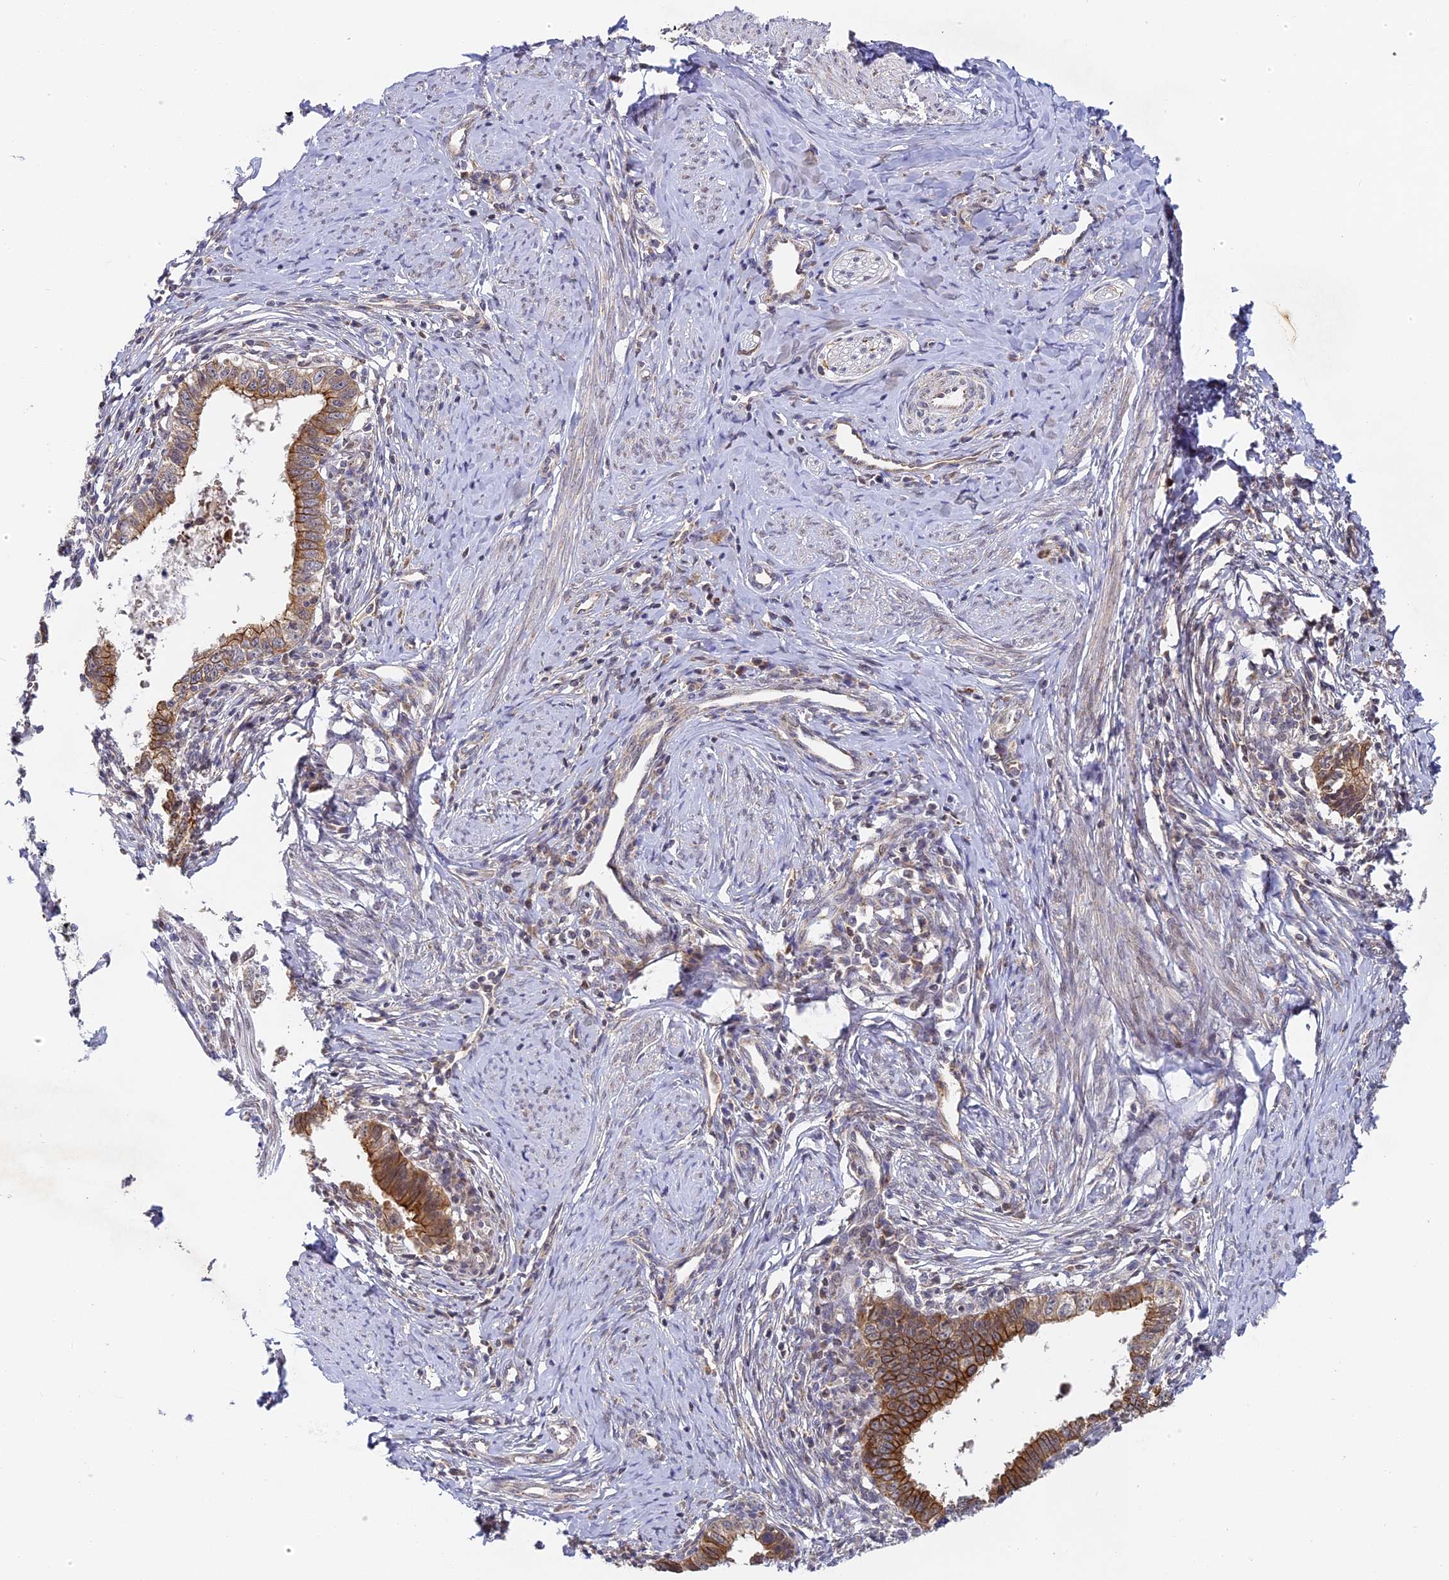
{"staining": {"intensity": "strong", "quantity": ">75%", "location": "cytoplasmic/membranous"}, "tissue": "cervical cancer", "cell_type": "Tumor cells", "image_type": "cancer", "snomed": [{"axis": "morphology", "description": "Adenocarcinoma, NOS"}, {"axis": "topography", "description": "Cervix"}], "caption": "Immunohistochemical staining of adenocarcinoma (cervical) demonstrates strong cytoplasmic/membranous protein positivity in approximately >75% of tumor cells.", "gene": "DNAAF10", "patient": {"sex": "female", "age": 36}}